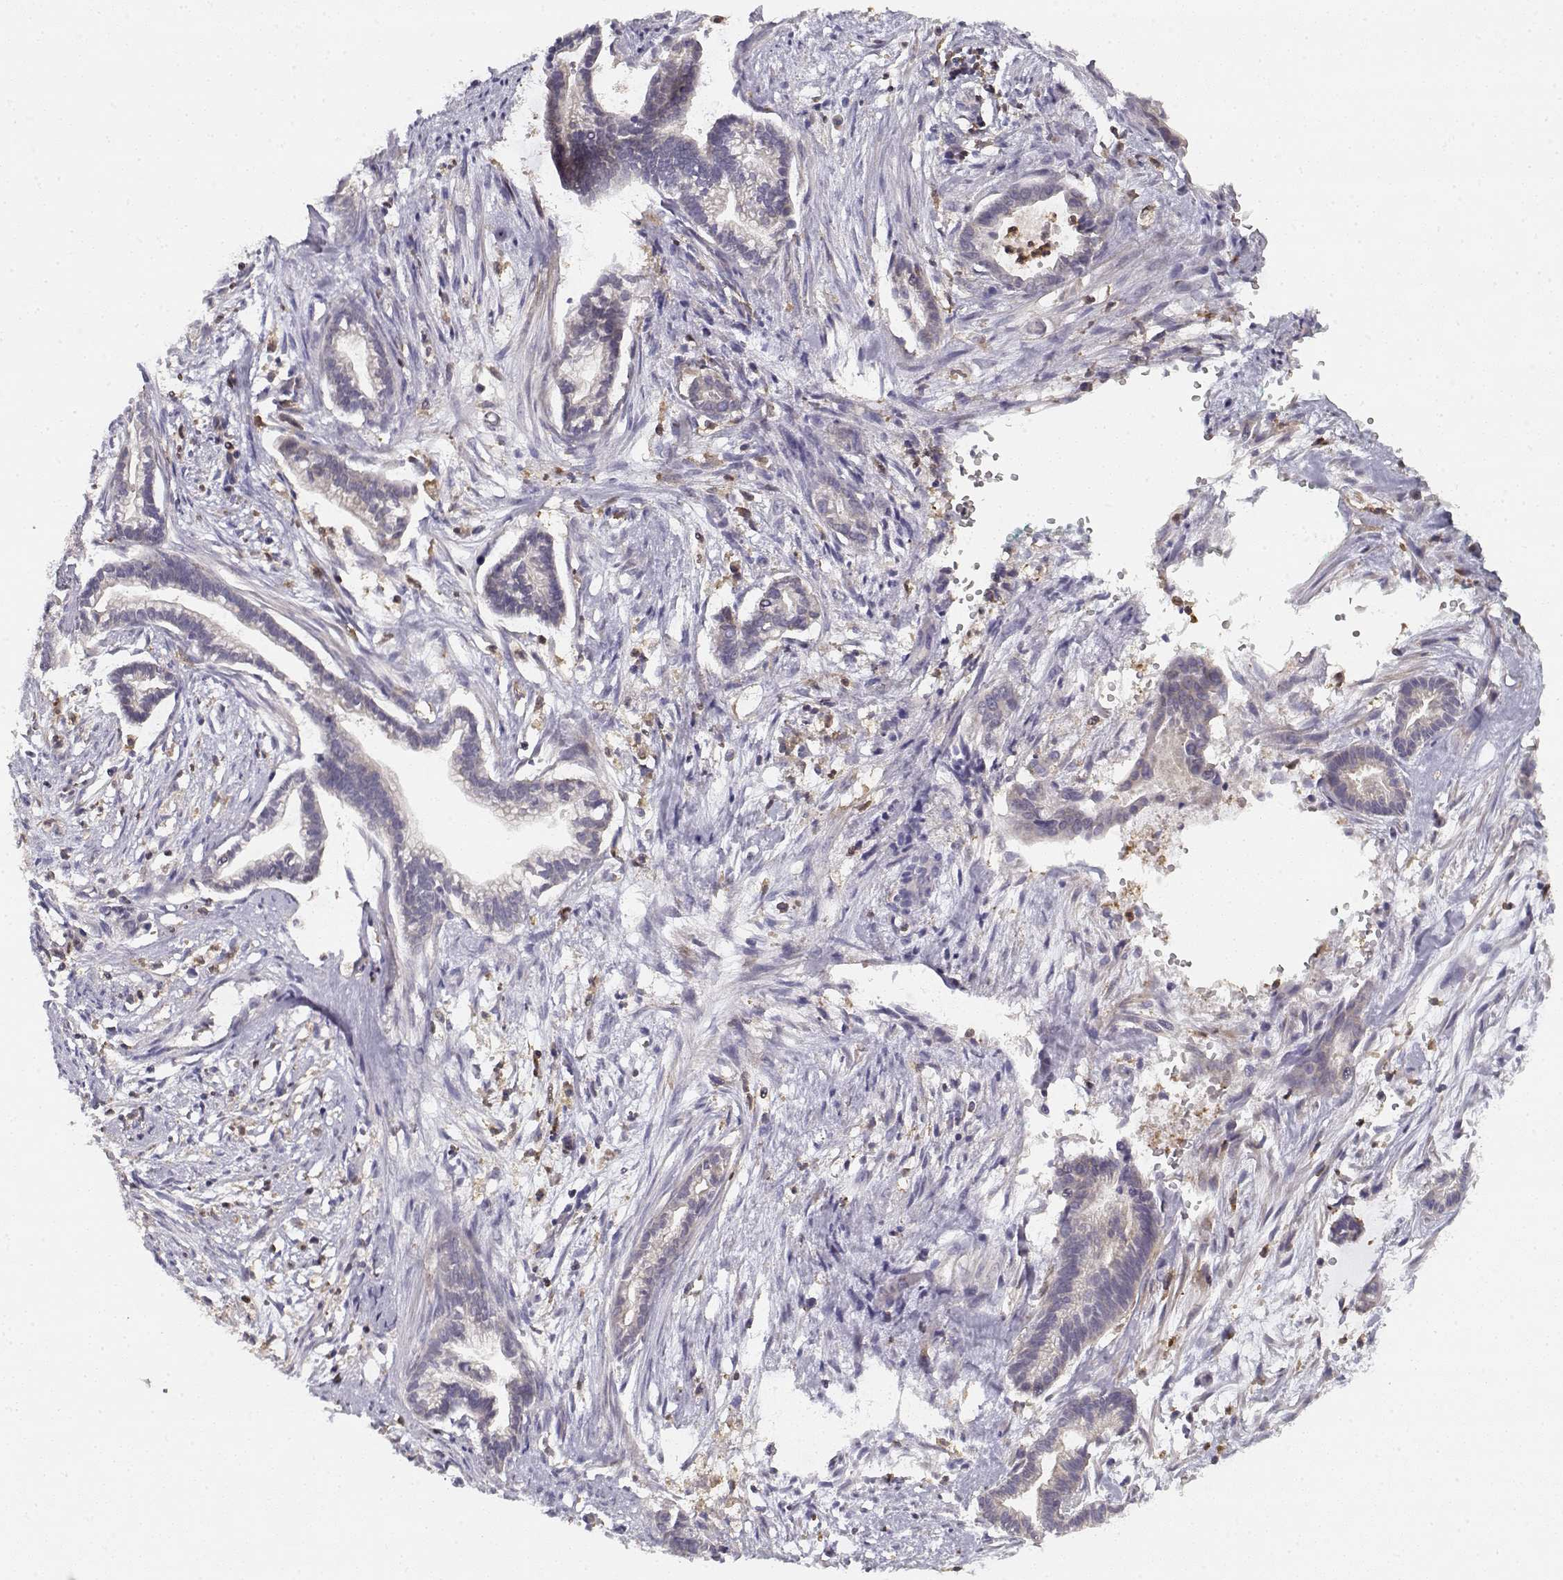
{"staining": {"intensity": "negative", "quantity": "none", "location": "none"}, "tissue": "cervical cancer", "cell_type": "Tumor cells", "image_type": "cancer", "snomed": [{"axis": "morphology", "description": "Adenocarcinoma, NOS"}, {"axis": "topography", "description": "Cervix"}], "caption": "The image exhibits no staining of tumor cells in adenocarcinoma (cervical).", "gene": "VAV1", "patient": {"sex": "female", "age": 62}}